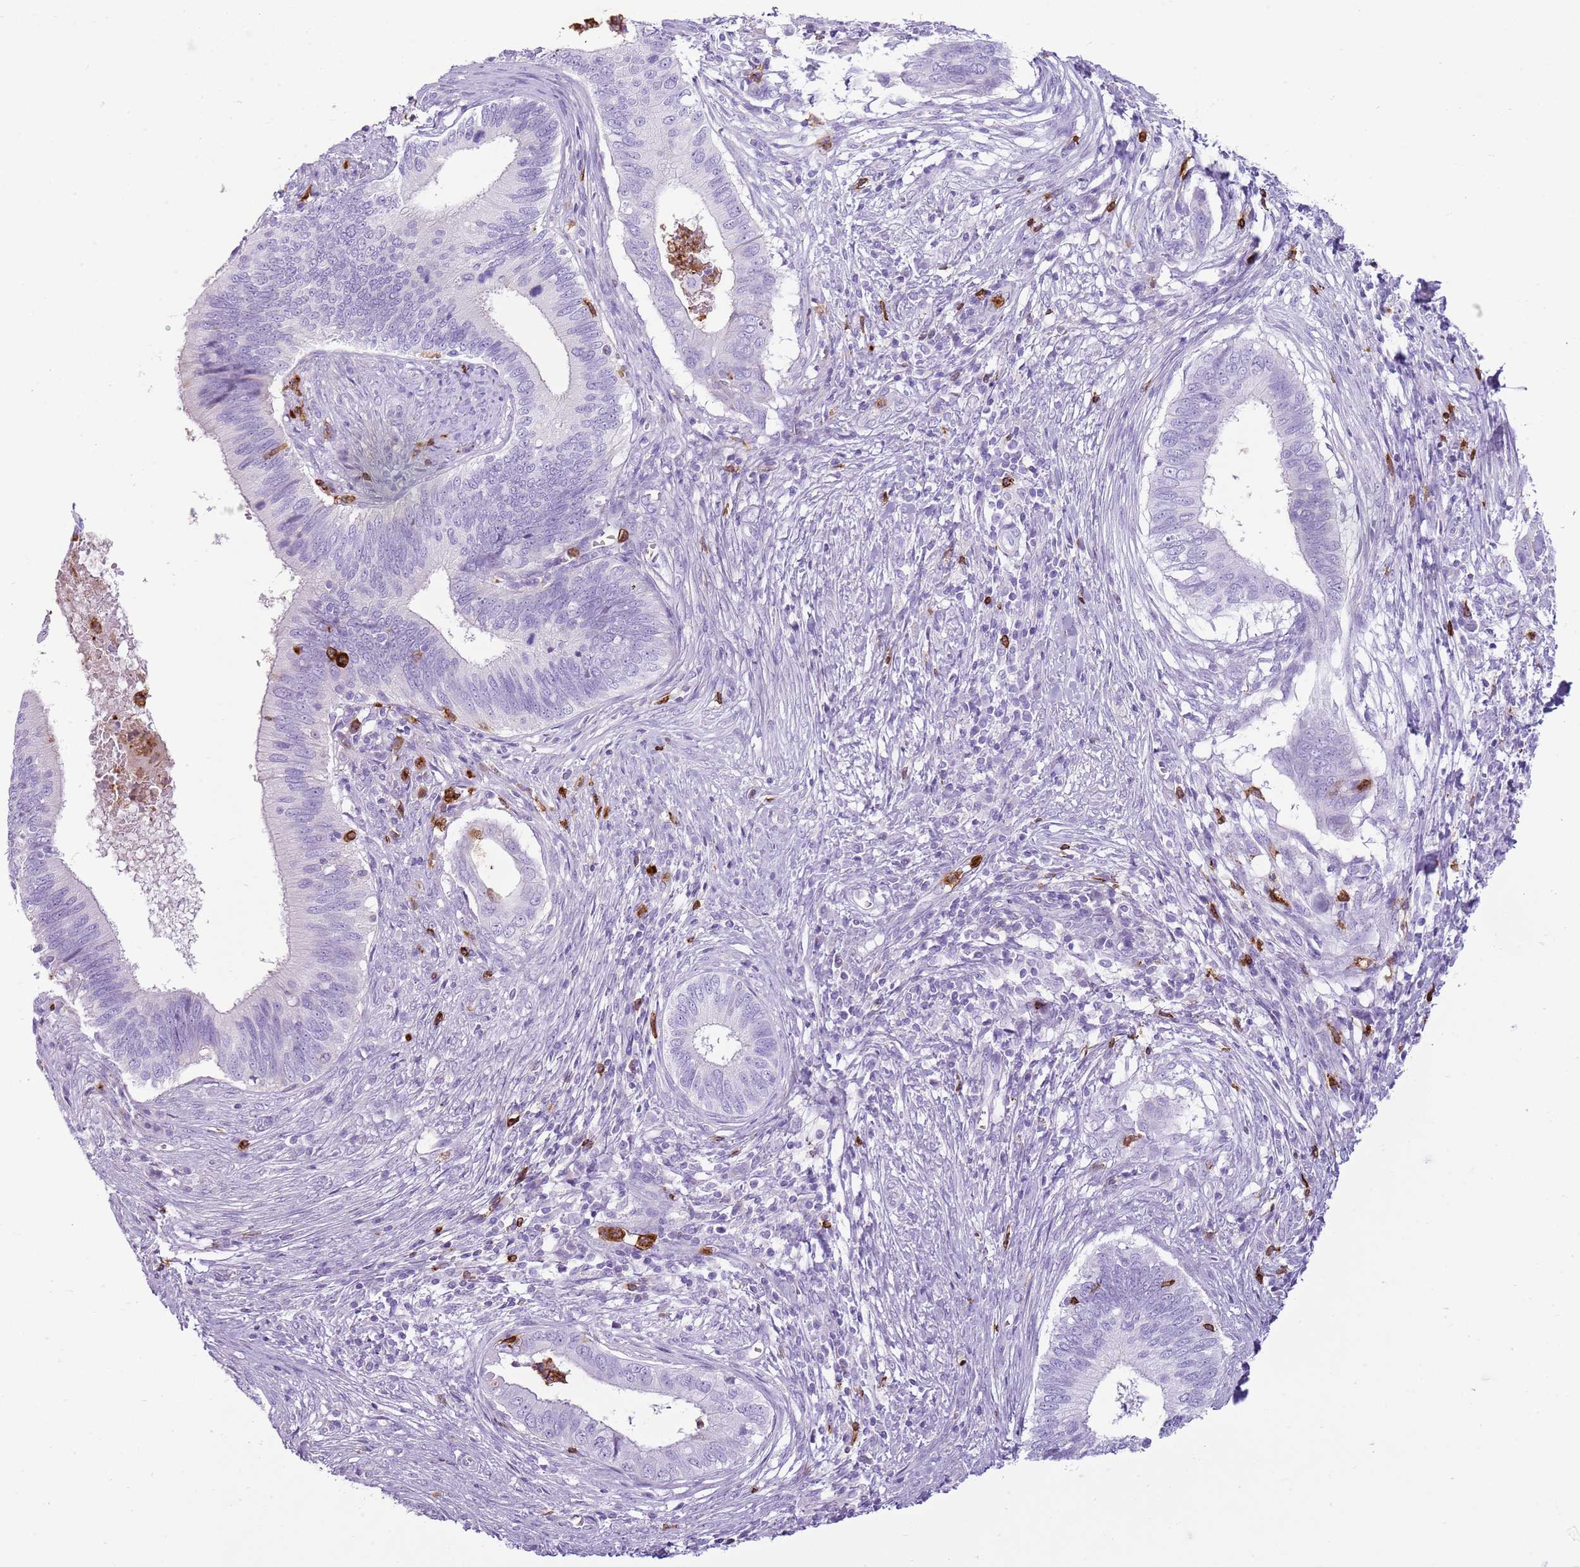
{"staining": {"intensity": "negative", "quantity": "none", "location": "none"}, "tissue": "cervical cancer", "cell_type": "Tumor cells", "image_type": "cancer", "snomed": [{"axis": "morphology", "description": "Adenocarcinoma, NOS"}, {"axis": "topography", "description": "Cervix"}], "caption": "IHC histopathology image of neoplastic tissue: adenocarcinoma (cervical) stained with DAB (3,3'-diaminobenzidine) shows no significant protein staining in tumor cells.", "gene": "CD177", "patient": {"sex": "female", "age": 42}}